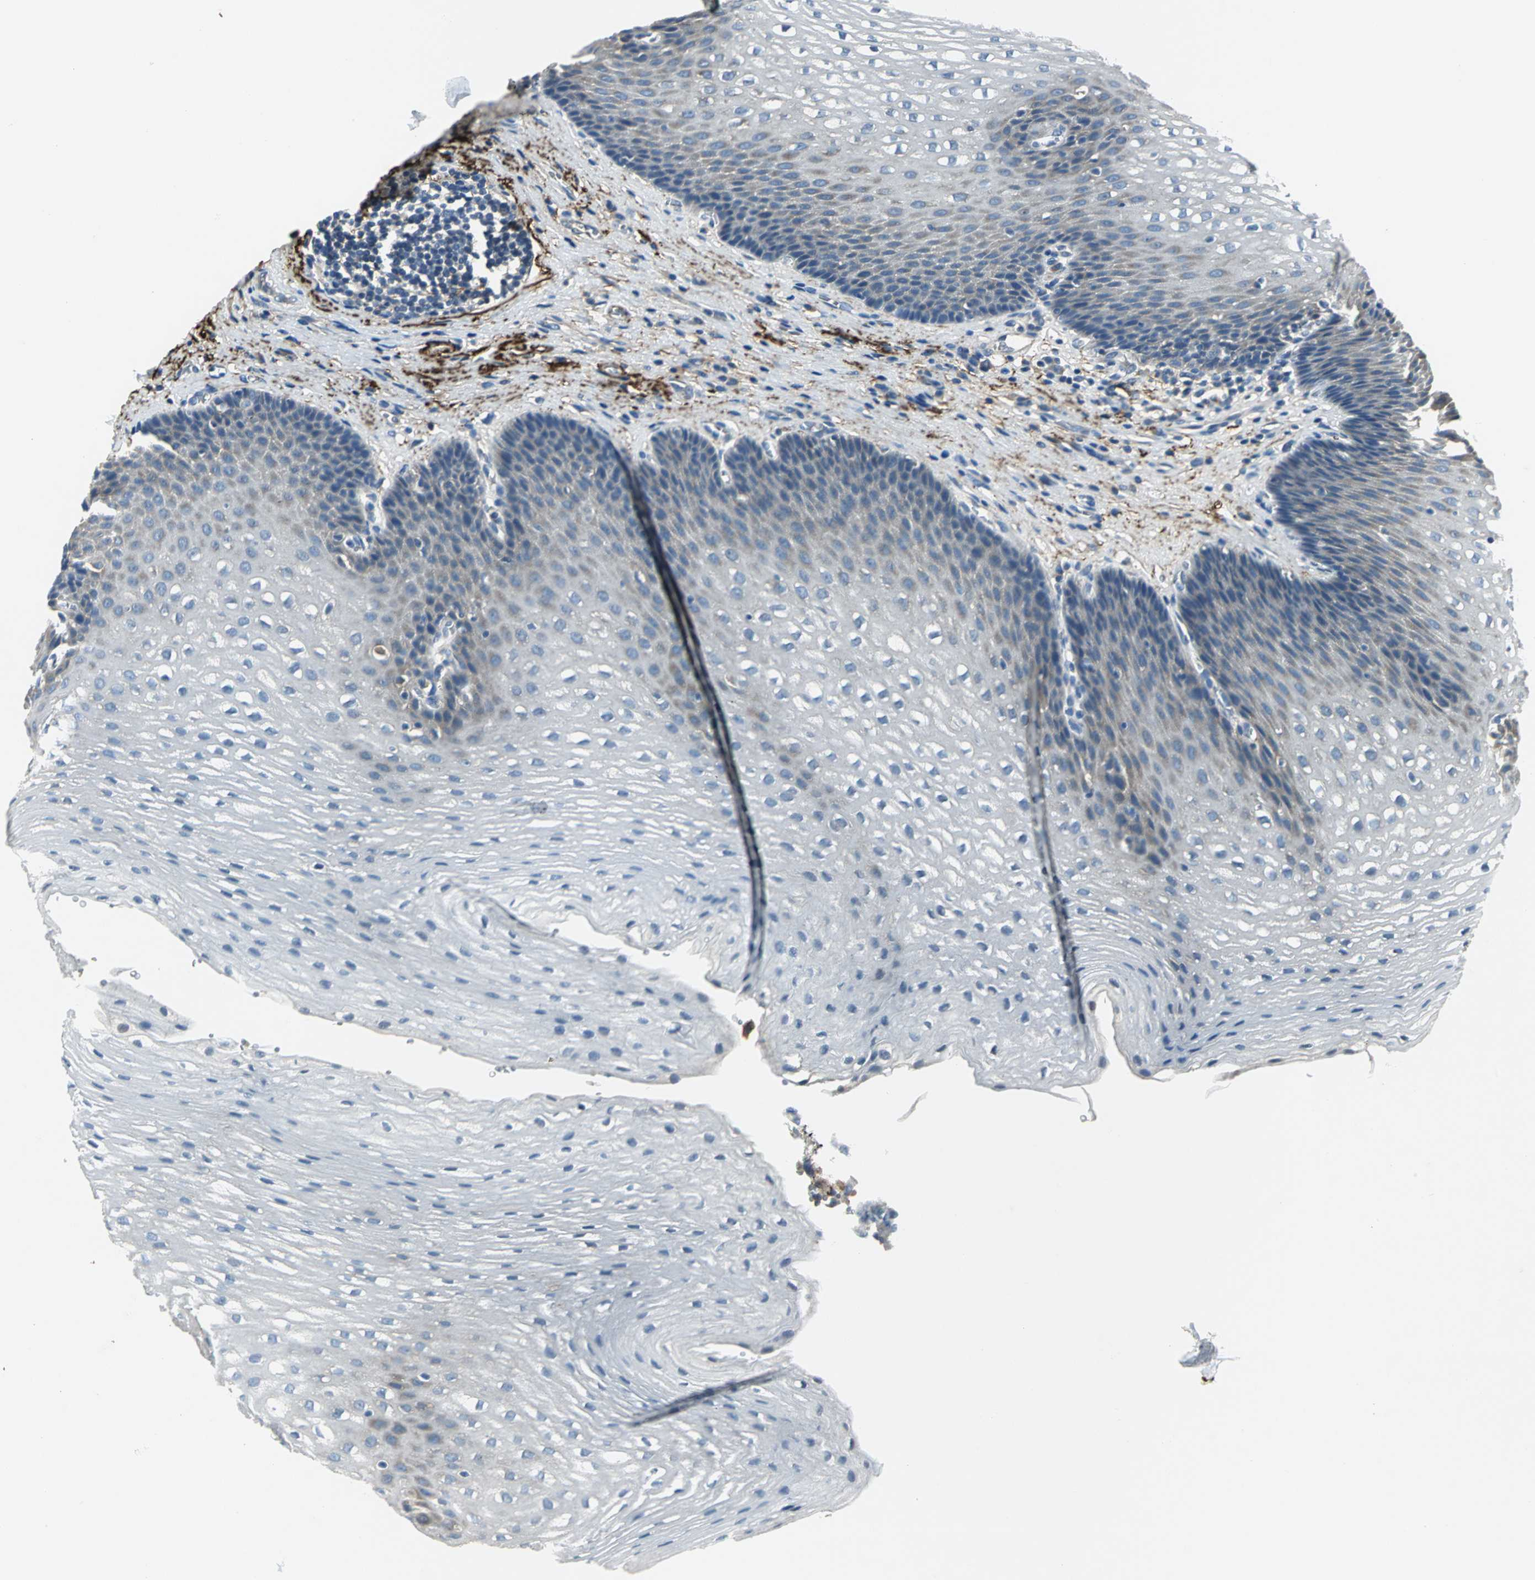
{"staining": {"intensity": "negative", "quantity": "none", "location": "none"}, "tissue": "esophagus", "cell_type": "Squamous epithelial cells", "image_type": "normal", "snomed": [{"axis": "morphology", "description": "Normal tissue, NOS"}, {"axis": "topography", "description": "Esophagus"}], "caption": "A high-resolution micrograph shows IHC staining of benign esophagus, which reveals no significant staining in squamous epithelial cells.", "gene": "SLC16A7", "patient": {"sex": "male", "age": 48}}